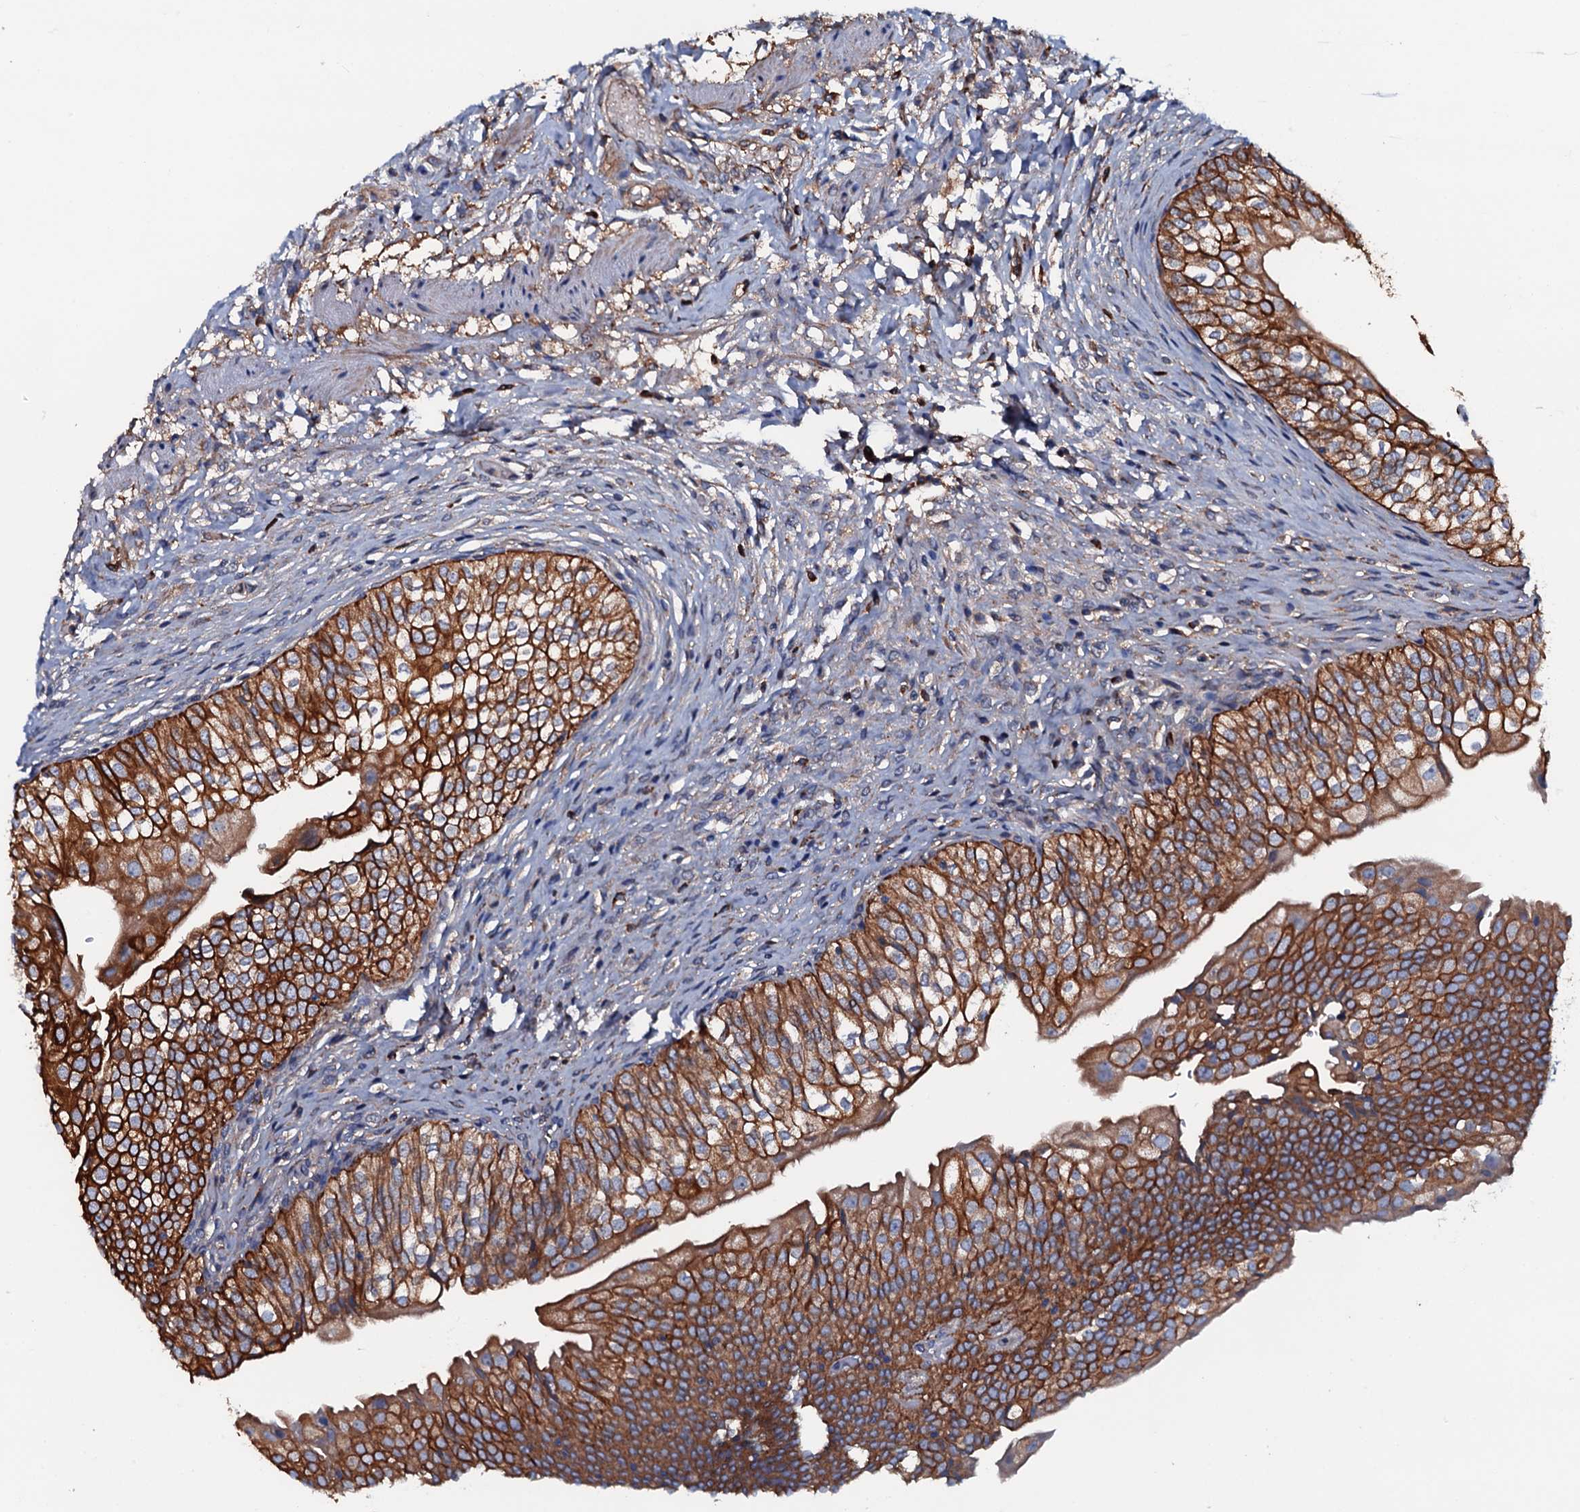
{"staining": {"intensity": "strong", "quantity": ">75%", "location": "cytoplasmic/membranous"}, "tissue": "urinary bladder", "cell_type": "Urothelial cells", "image_type": "normal", "snomed": [{"axis": "morphology", "description": "Normal tissue, NOS"}, {"axis": "topography", "description": "Urinary bladder"}], "caption": "Brown immunohistochemical staining in benign urinary bladder shows strong cytoplasmic/membranous positivity in approximately >75% of urothelial cells. The protein of interest is stained brown, and the nuclei are stained in blue (DAB IHC with brightfield microscopy, high magnification).", "gene": "NEK1", "patient": {"sex": "male", "age": 55}}